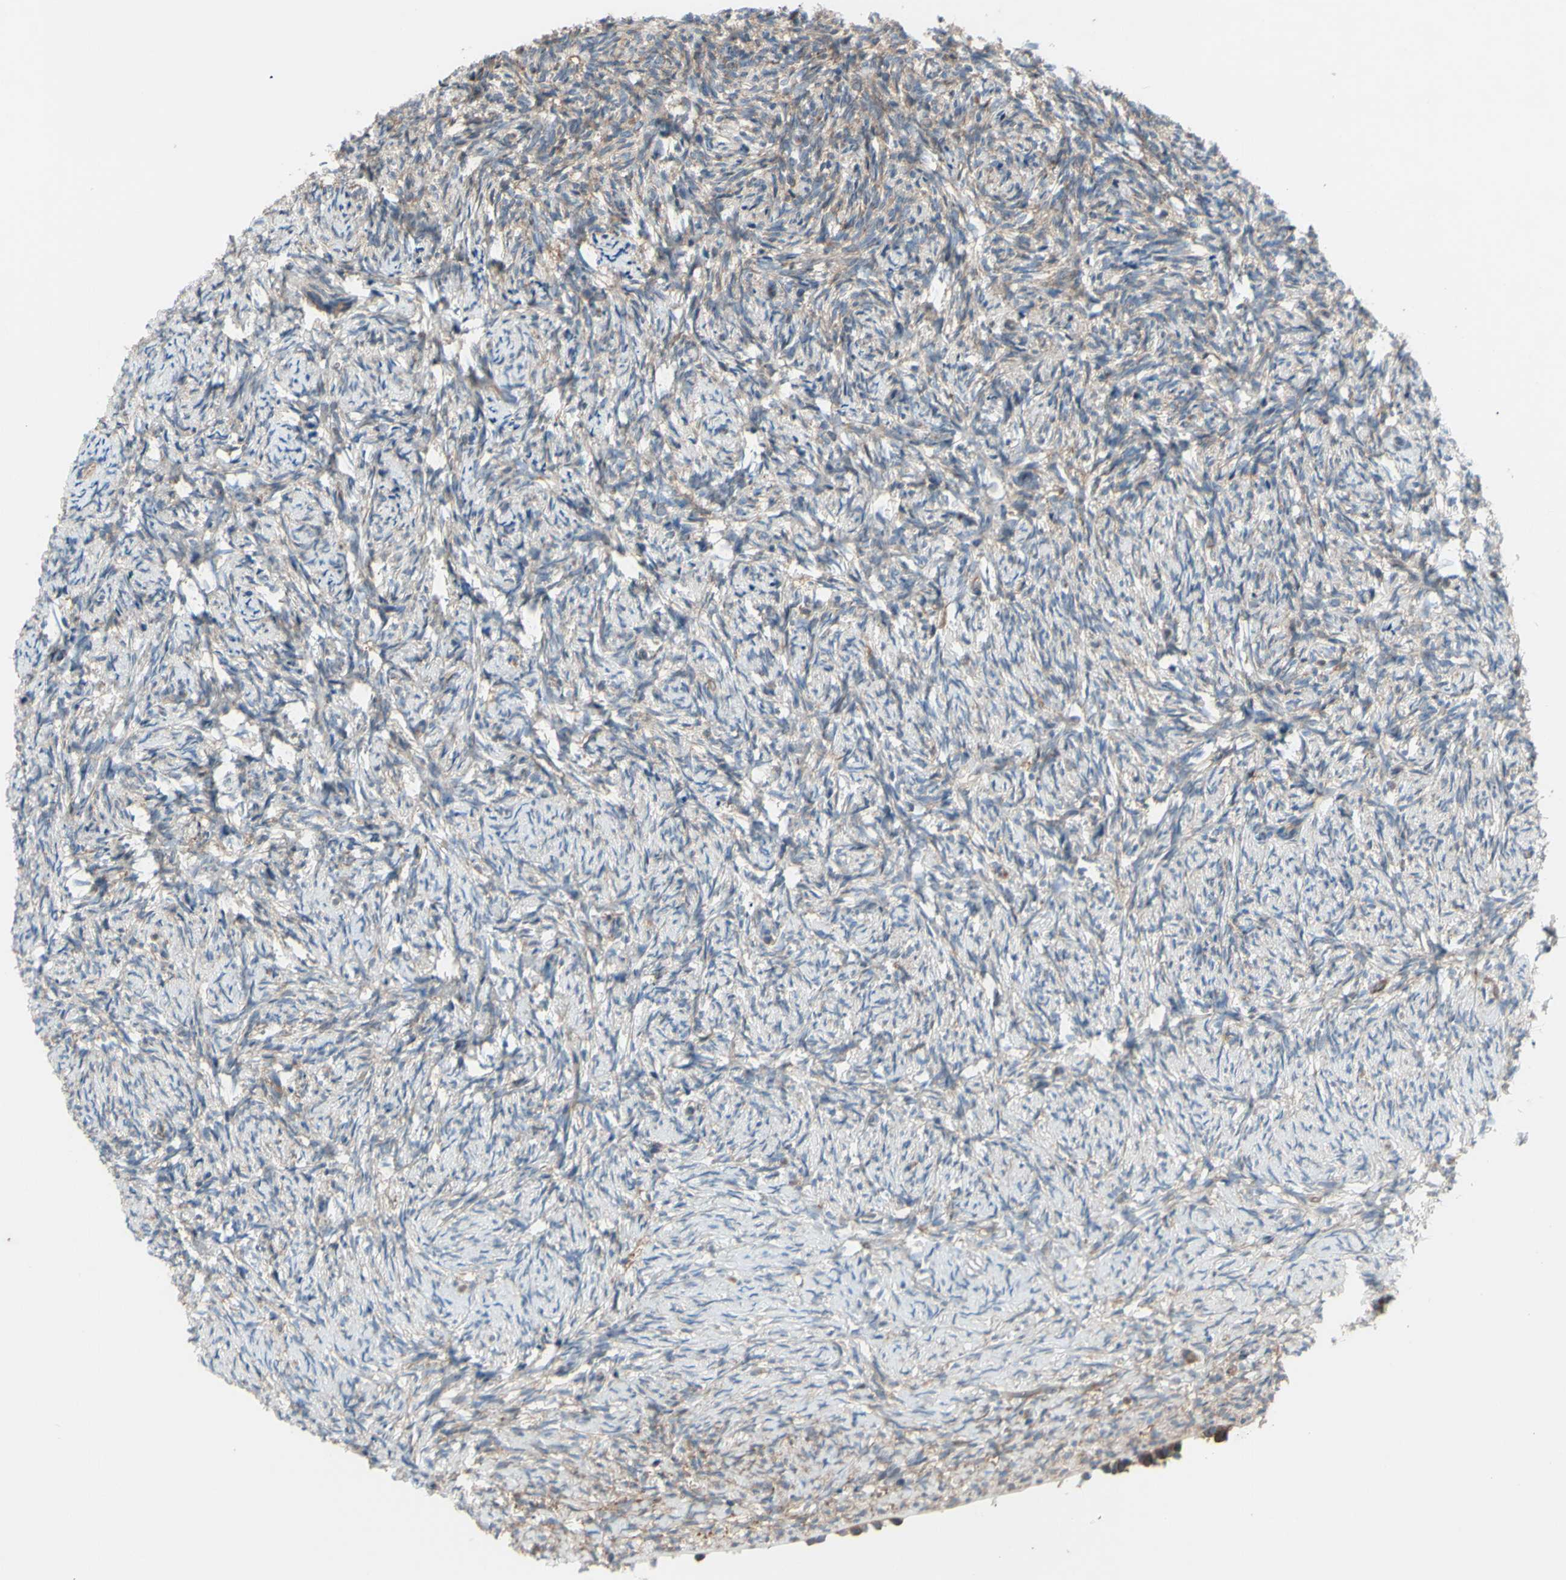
{"staining": {"intensity": "moderate", "quantity": ">75%", "location": "cytoplasmic/membranous"}, "tissue": "ovary", "cell_type": "Follicle cells", "image_type": "normal", "snomed": [{"axis": "morphology", "description": "Normal tissue, NOS"}, {"axis": "topography", "description": "Ovary"}], "caption": "Immunohistochemical staining of benign human ovary reveals medium levels of moderate cytoplasmic/membranous positivity in approximately >75% of follicle cells.", "gene": "DYNLRB1", "patient": {"sex": "female", "age": 60}}